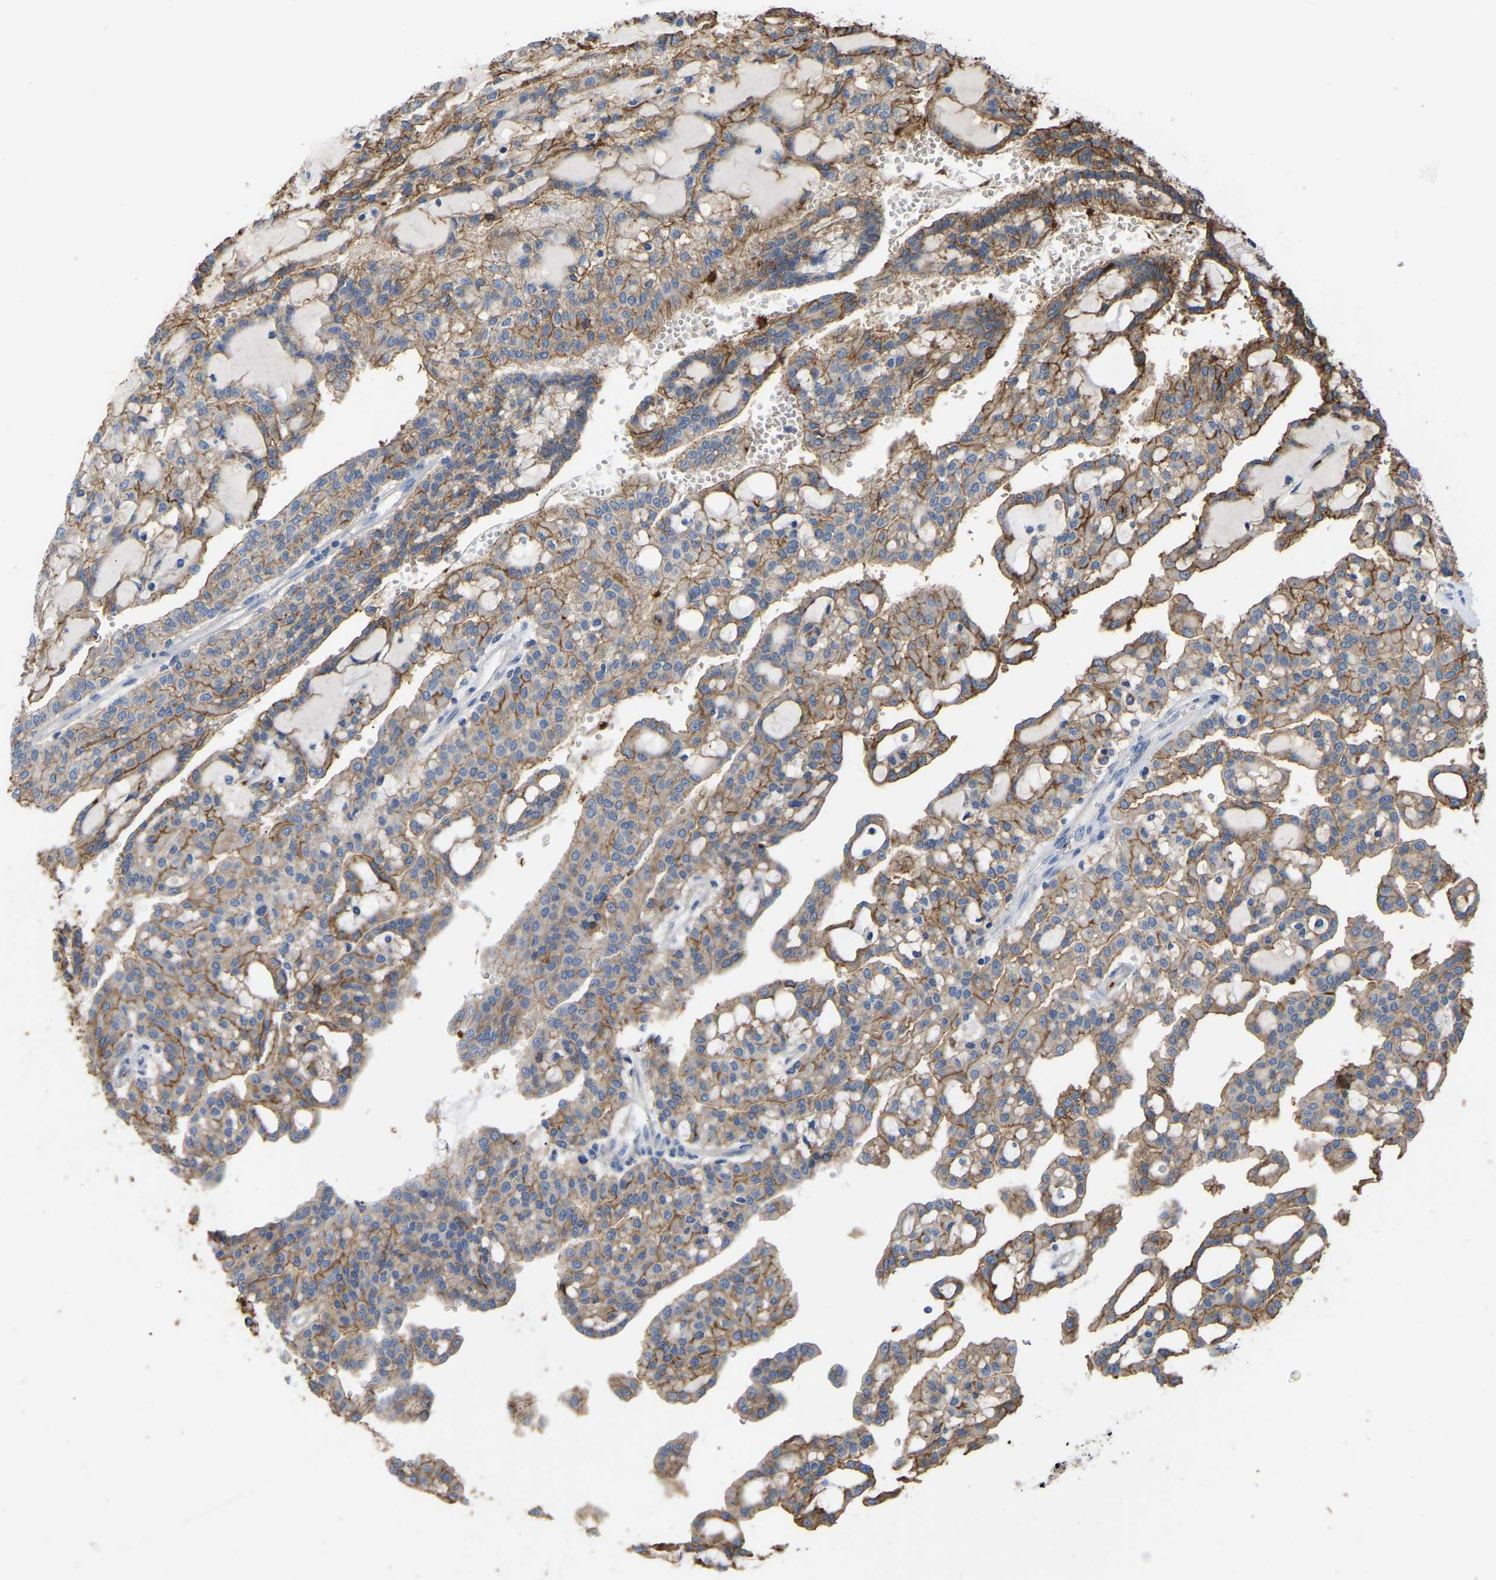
{"staining": {"intensity": "moderate", "quantity": ">75%", "location": "cytoplasmic/membranous"}, "tissue": "renal cancer", "cell_type": "Tumor cells", "image_type": "cancer", "snomed": [{"axis": "morphology", "description": "Adenocarcinoma, NOS"}, {"axis": "topography", "description": "Kidney"}], "caption": "High-magnification brightfield microscopy of adenocarcinoma (renal) stained with DAB (brown) and counterstained with hematoxylin (blue). tumor cells exhibit moderate cytoplasmic/membranous staining is present in approximately>75% of cells. The staining is performed using DAB brown chromogen to label protein expression. The nuclei are counter-stained blue using hematoxylin.", "gene": "ZNF449", "patient": {"sex": "male", "age": 63}}